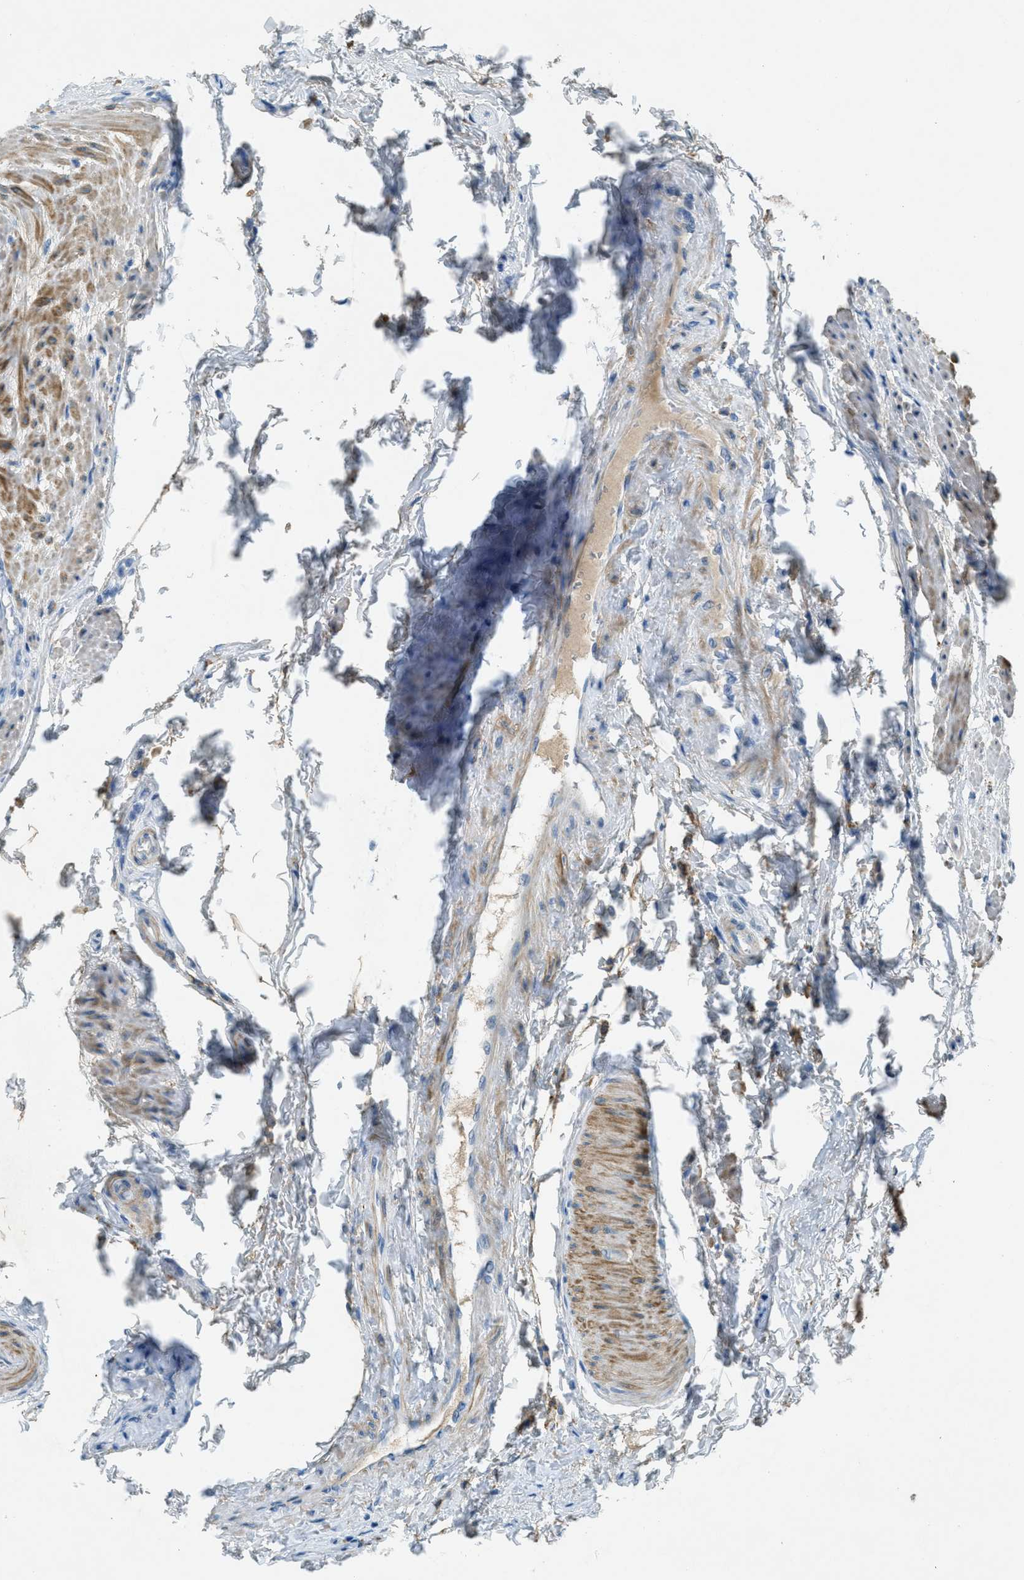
{"staining": {"intensity": "moderate", "quantity": ">75%", "location": "cytoplasmic/membranous"}, "tissue": "stomach", "cell_type": "Glandular cells", "image_type": "normal", "snomed": [{"axis": "morphology", "description": "Normal tissue, NOS"}, {"axis": "topography", "description": "Stomach, upper"}], "caption": "Unremarkable stomach shows moderate cytoplasmic/membranous expression in about >75% of glandular cells, visualized by immunohistochemistry. (brown staining indicates protein expression, while blue staining denotes nuclei).", "gene": "KLHL8", "patient": {"sex": "male", "age": 72}}